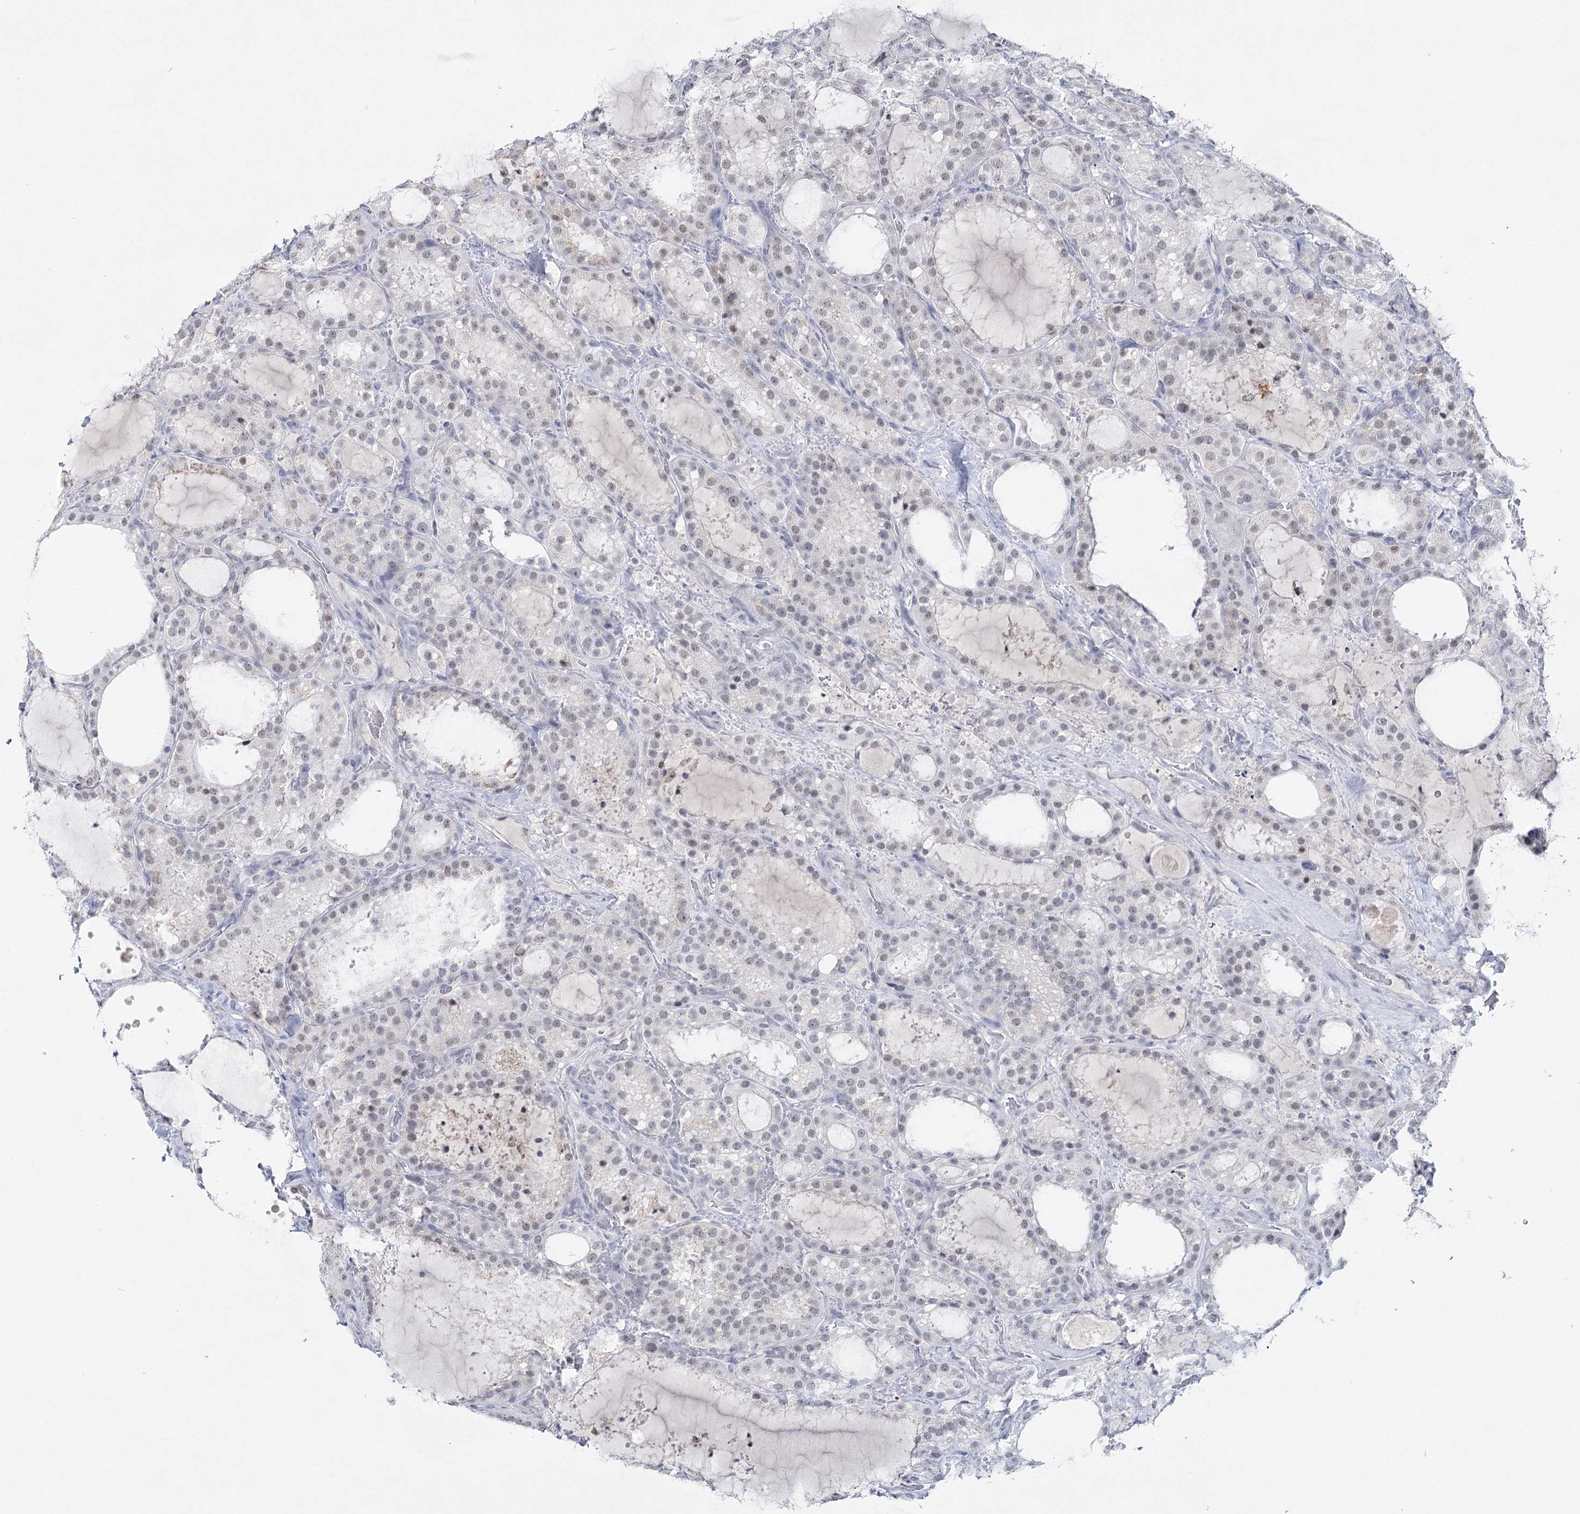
{"staining": {"intensity": "weak", "quantity": ">75%", "location": "nuclear"}, "tissue": "thyroid cancer", "cell_type": "Tumor cells", "image_type": "cancer", "snomed": [{"axis": "morphology", "description": "Papillary adenocarcinoma, NOS"}, {"axis": "topography", "description": "Thyroid gland"}], "caption": "This photomicrograph exhibits IHC staining of thyroid papillary adenocarcinoma, with low weak nuclear staining in about >75% of tumor cells.", "gene": "ZC3H8", "patient": {"sex": "male", "age": 77}}